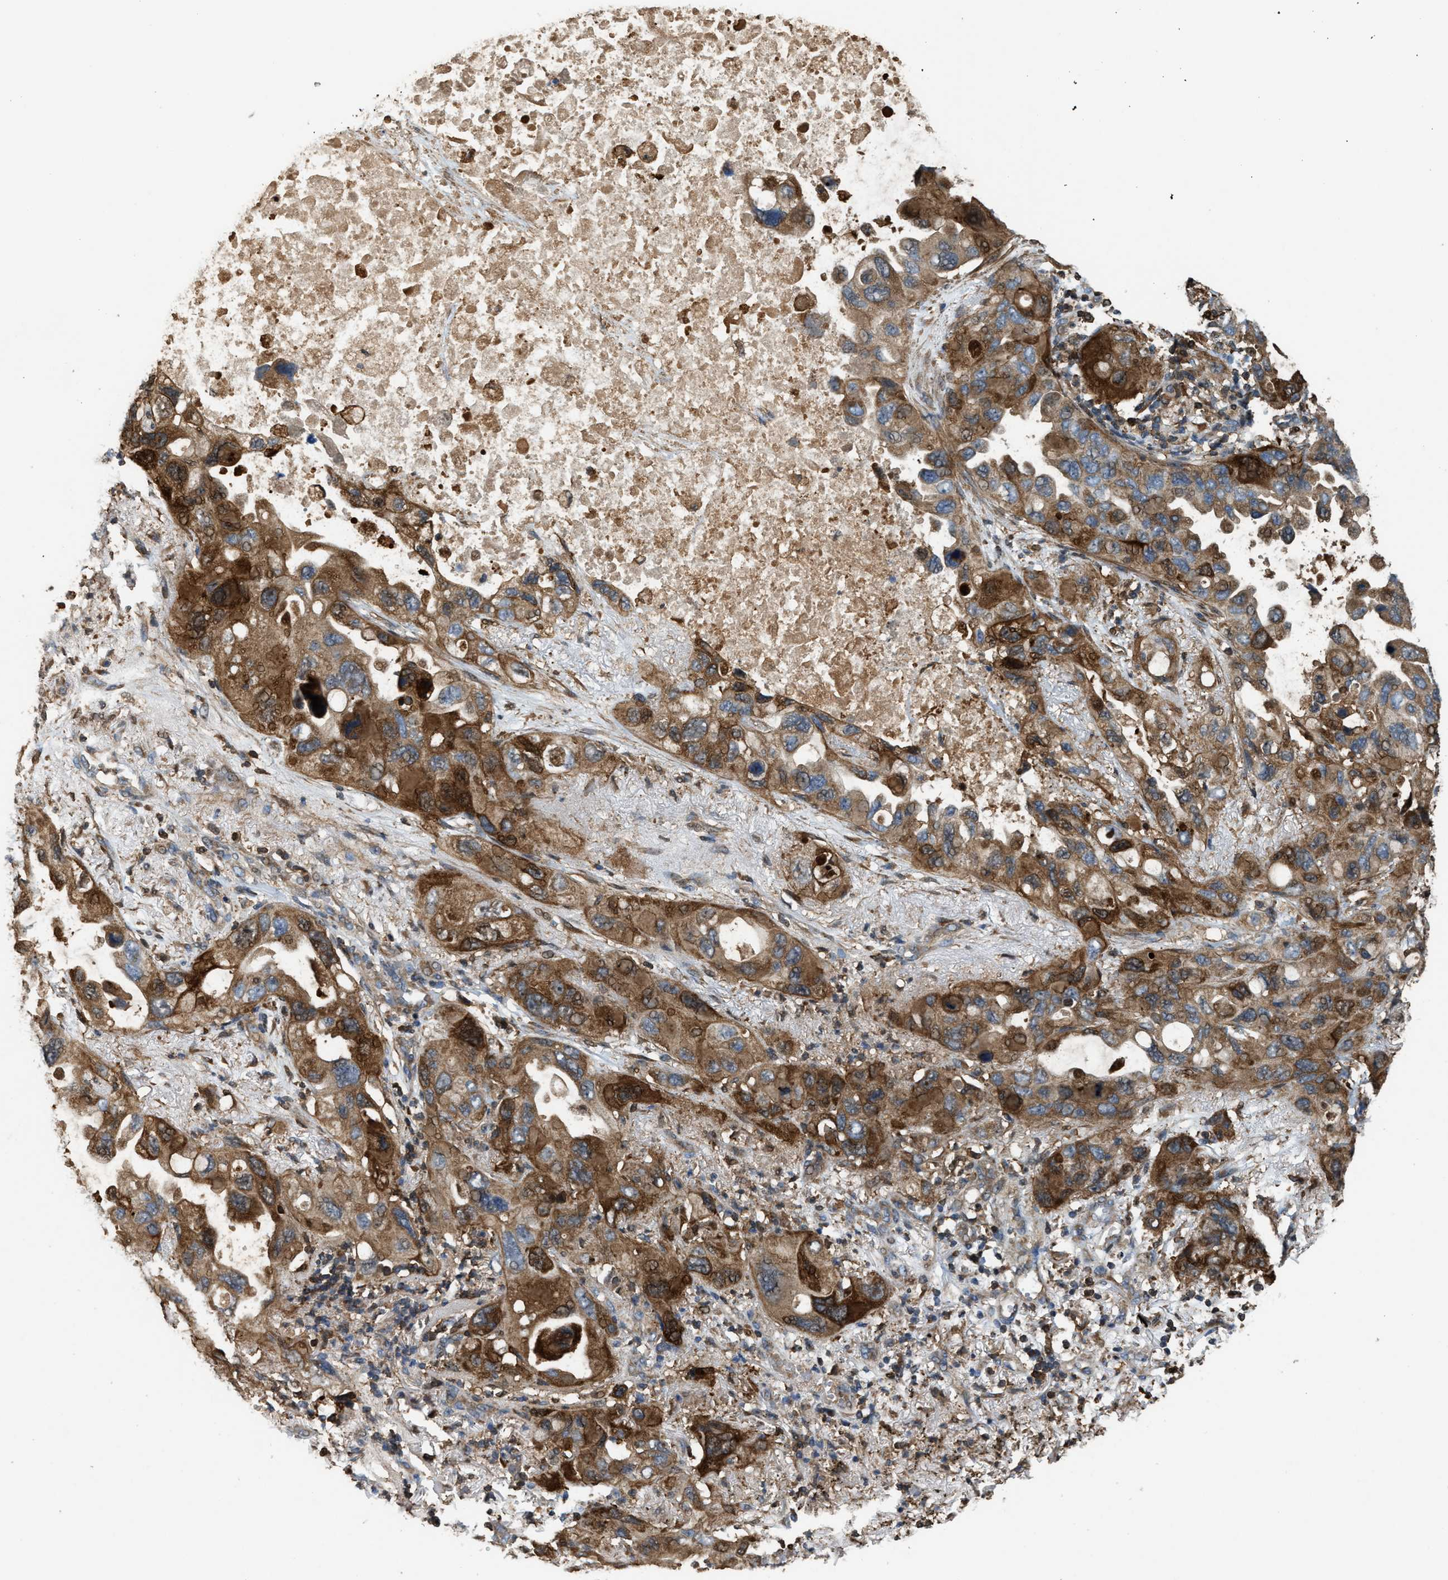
{"staining": {"intensity": "strong", "quantity": ">75%", "location": "cytoplasmic/membranous"}, "tissue": "lung cancer", "cell_type": "Tumor cells", "image_type": "cancer", "snomed": [{"axis": "morphology", "description": "Squamous cell carcinoma, NOS"}, {"axis": "topography", "description": "Lung"}], "caption": "Immunohistochemical staining of human lung cancer reveals high levels of strong cytoplasmic/membranous staining in approximately >75% of tumor cells.", "gene": "SERPINB5", "patient": {"sex": "female", "age": 73}}